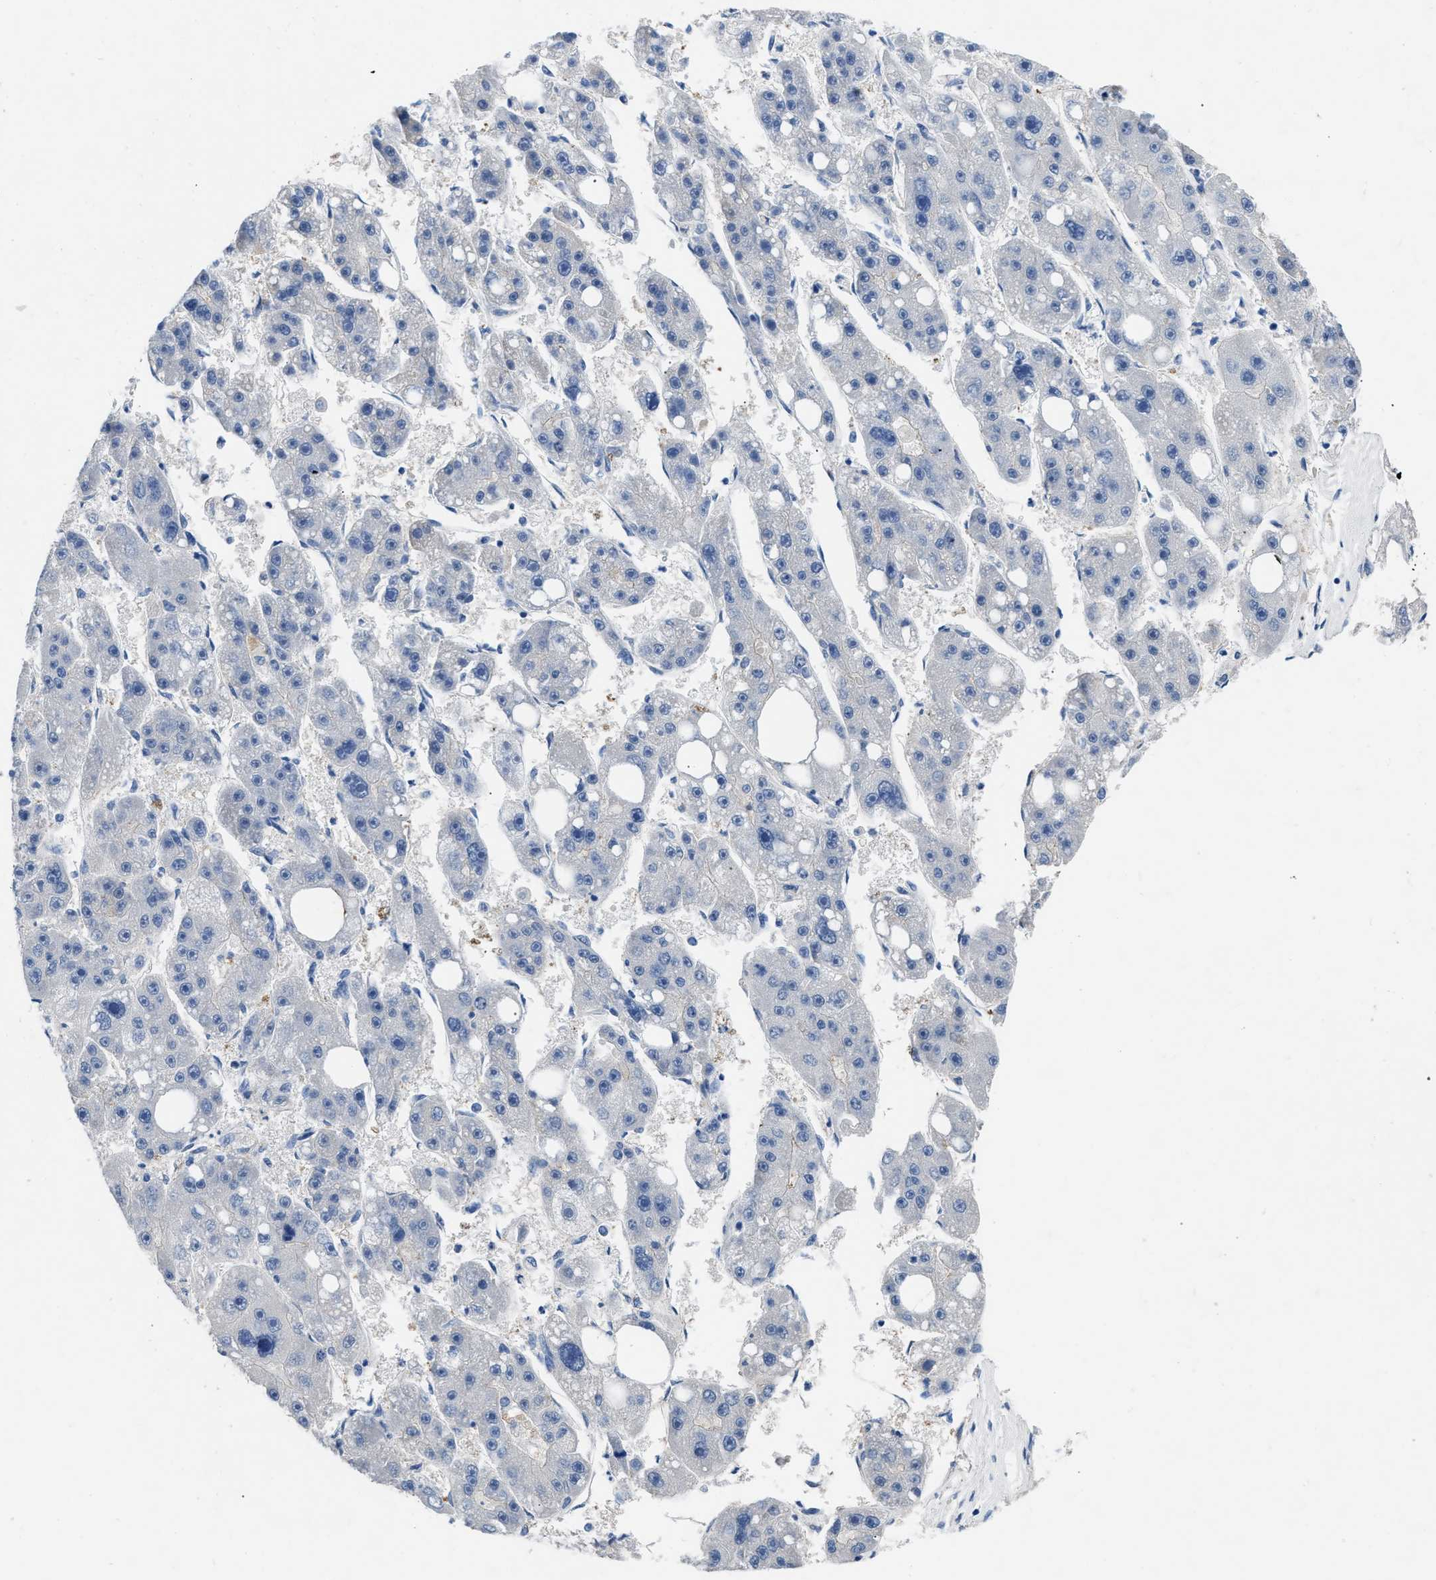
{"staining": {"intensity": "negative", "quantity": "none", "location": "none"}, "tissue": "liver cancer", "cell_type": "Tumor cells", "image_type": "cancer", "snomed": [{"axis": "morphology", "description": "Carcinoma, Hepatocellular, NOS"}, {"axis": "topography", "description": "Liver"}], "caption": "There is no significant expression in tumor cells of liver hepatocellular carcinoma.", "gene": "RBP1", "patient": {"sex": "female", "age": 61}}